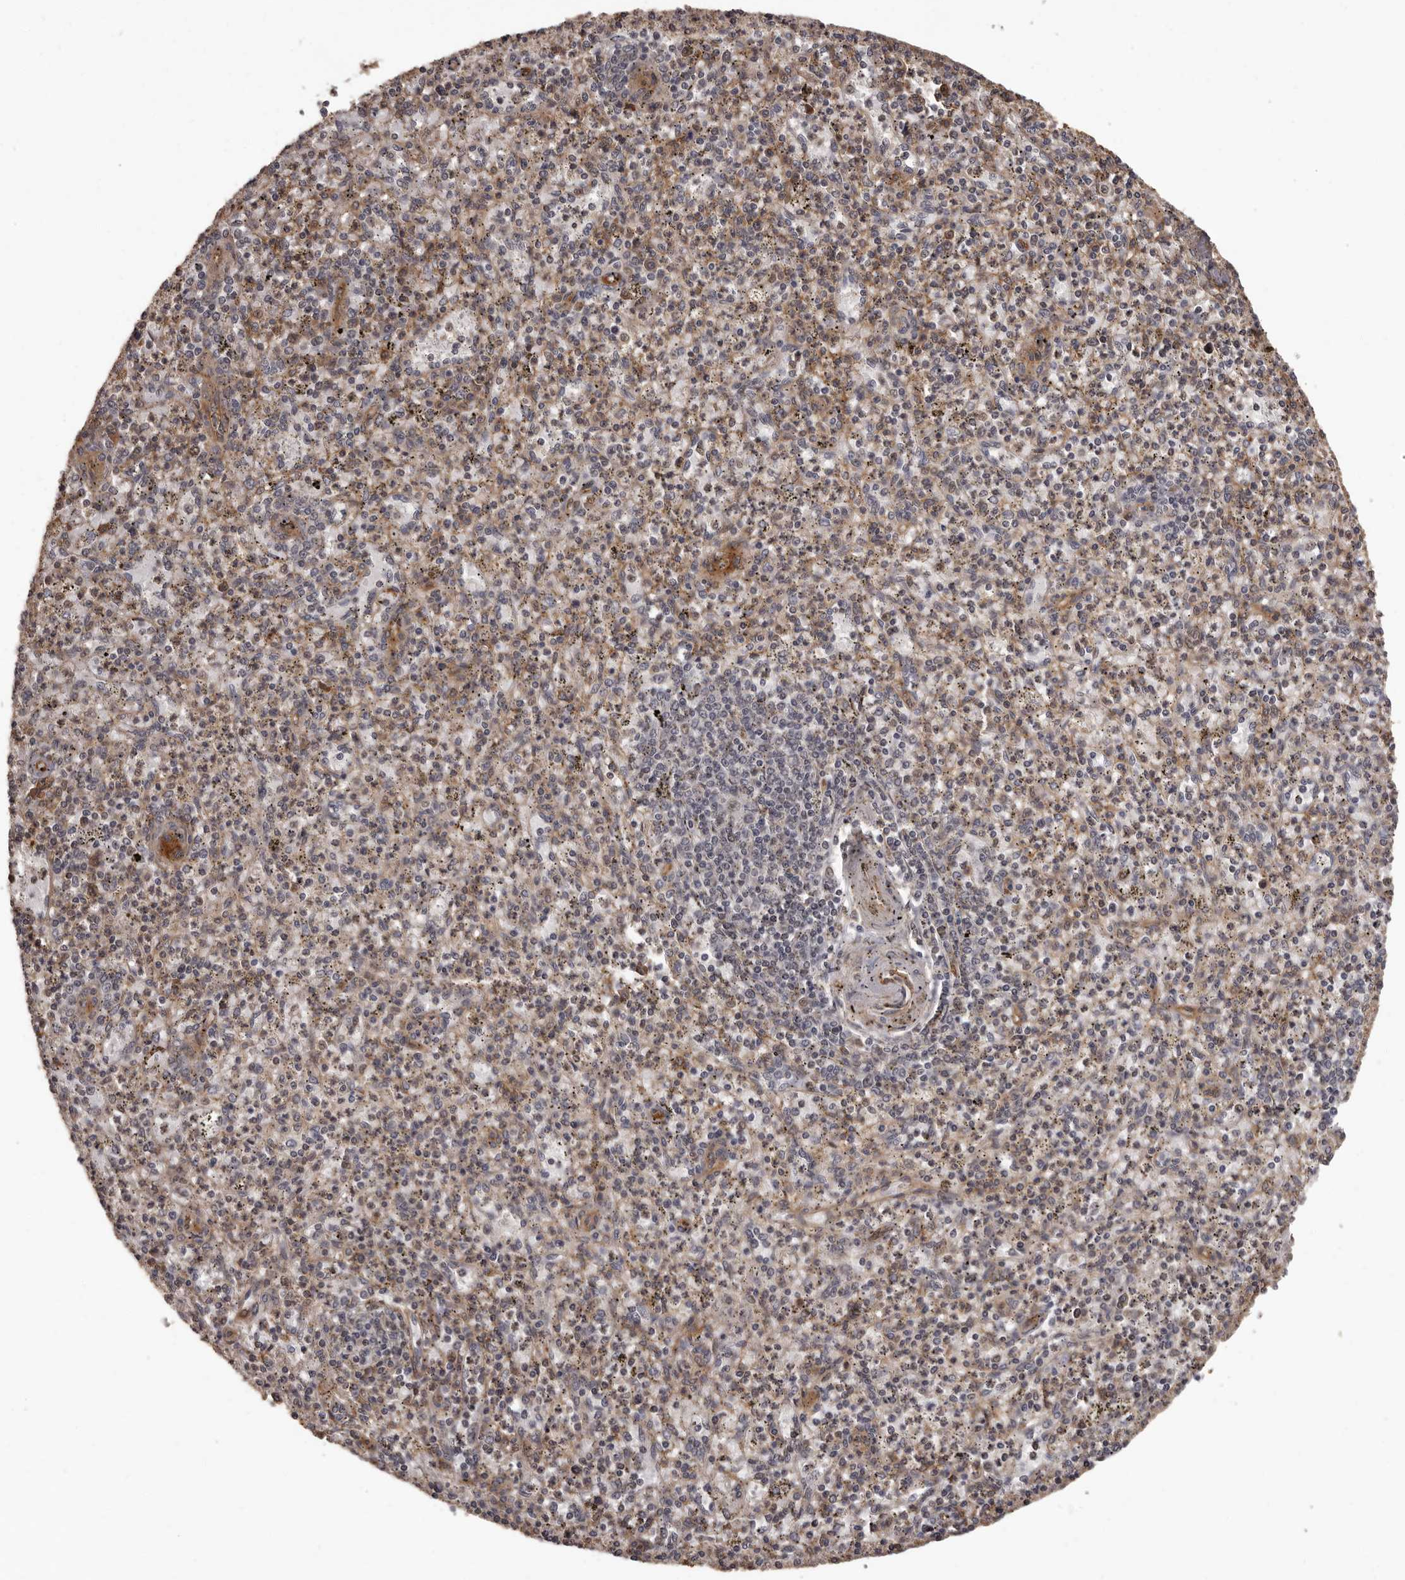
{"staining": {"intensity": "moderate", "quantity": "<25%", "location": "cytoplasmic/membranous"}, "tissue": "spleen", "cell_type": "Cells in red pulp", "image_type": "normal", "snomed": [{"axis": "morphology", "description": "Normal tissue, NOS"}, {"axis": "topography", "description": "Spleen"}], "caption": "Protein expression by immunohistochemistry displays moderate cytoplasmic/membranous positivity in about <25% of cells in red pulp in benign spleen.", "gene": "SLITRK6", "patient": {"sex": "male", "age": 72}}